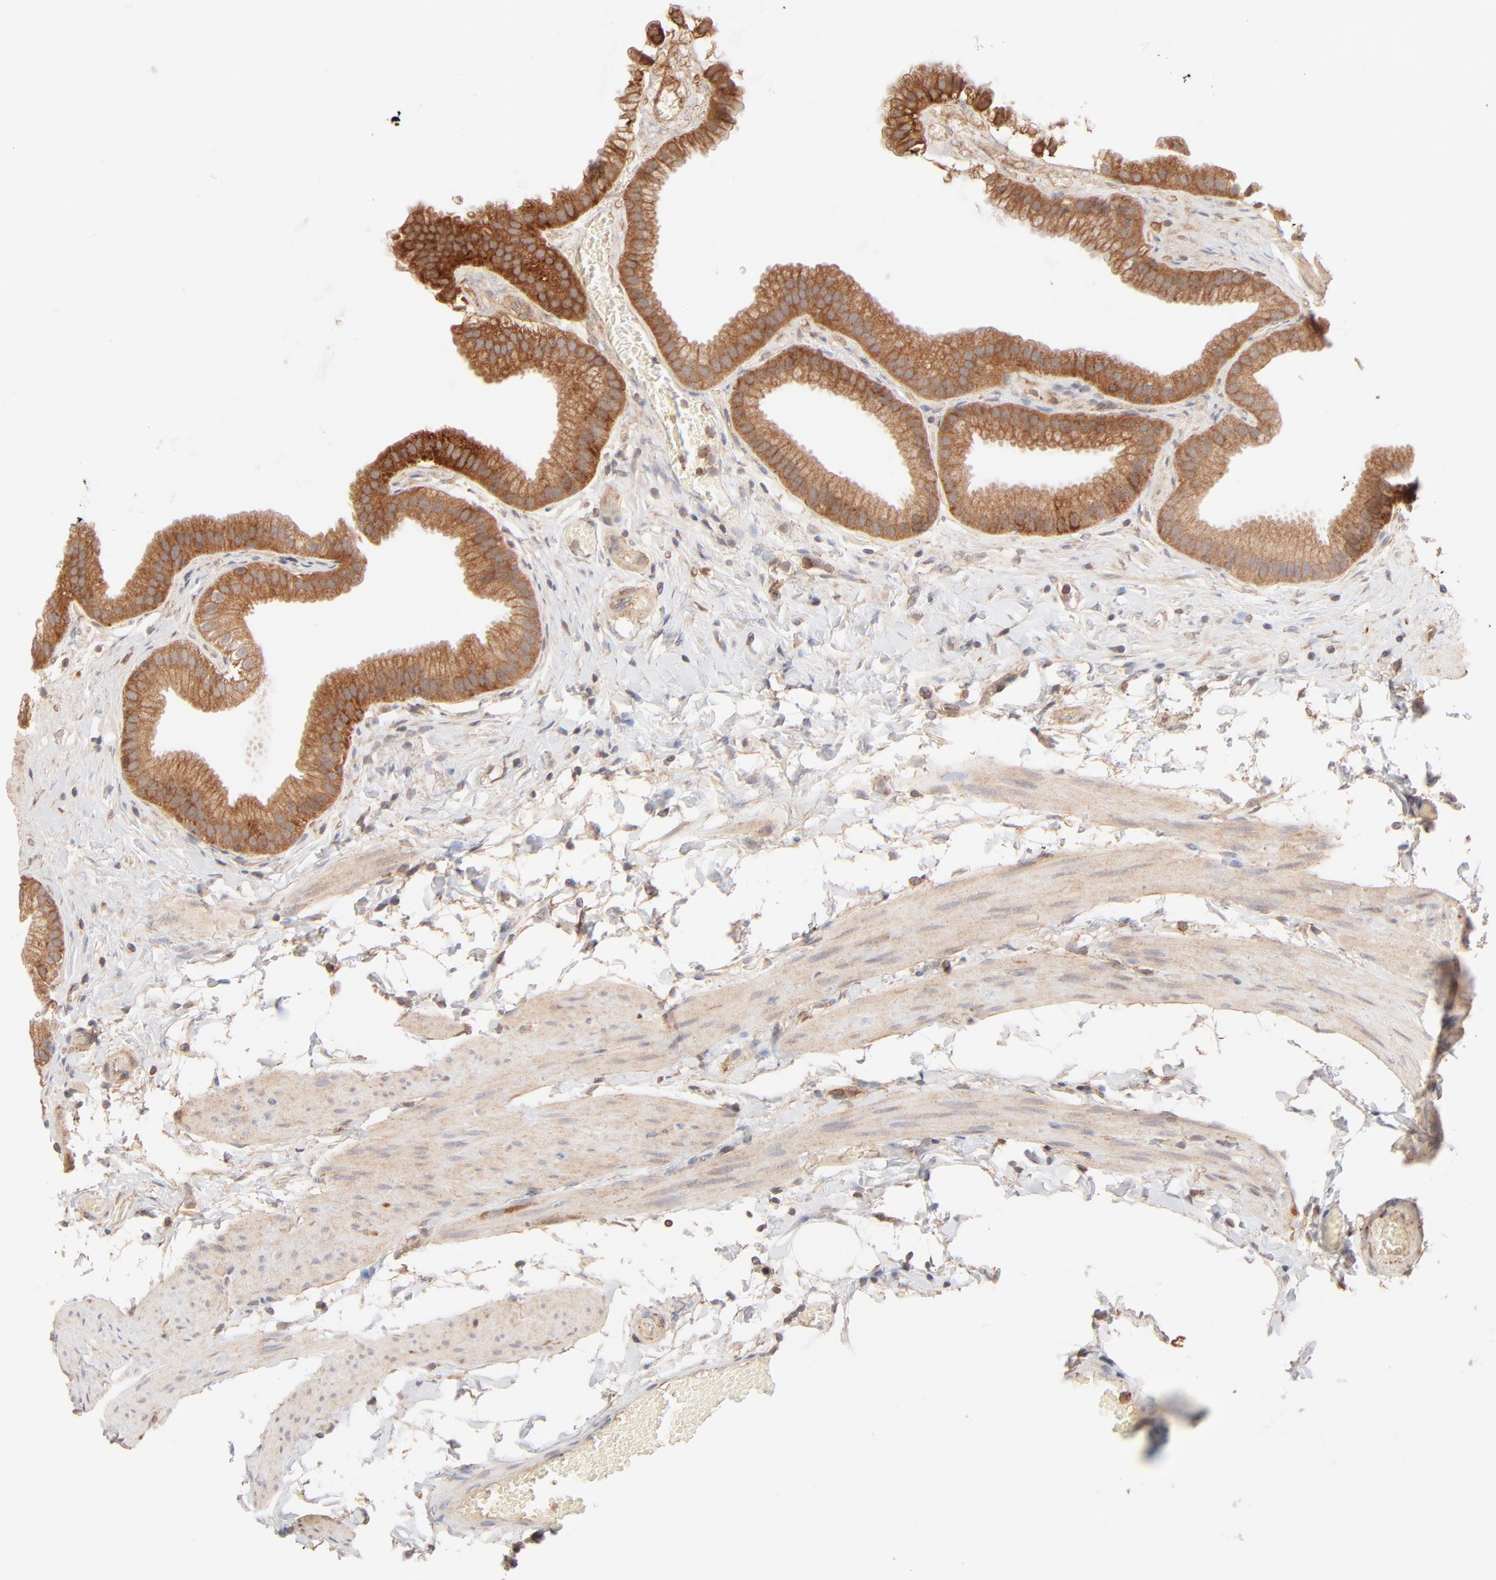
{"staining": {"intensity": "strong", "quantity": ">75%", "location": "cytoplasmic/membranous"}, "tissue": "gallbladder", "cell_type": "Glandular cells", "image_type": "normal", "snomed": [{"axis": "morphology", "description": "Normal tissue, NOS"}, {"axis": "topography", "description": "Gallbladder"}], "caption": "Protein staining of normal gallbladder demonstrates strong cytoplasmic/membranous staining in approximately >75% of glandular cells.", "gene": "CSPG4", "patient": {"sex": "female", "age": 63}}